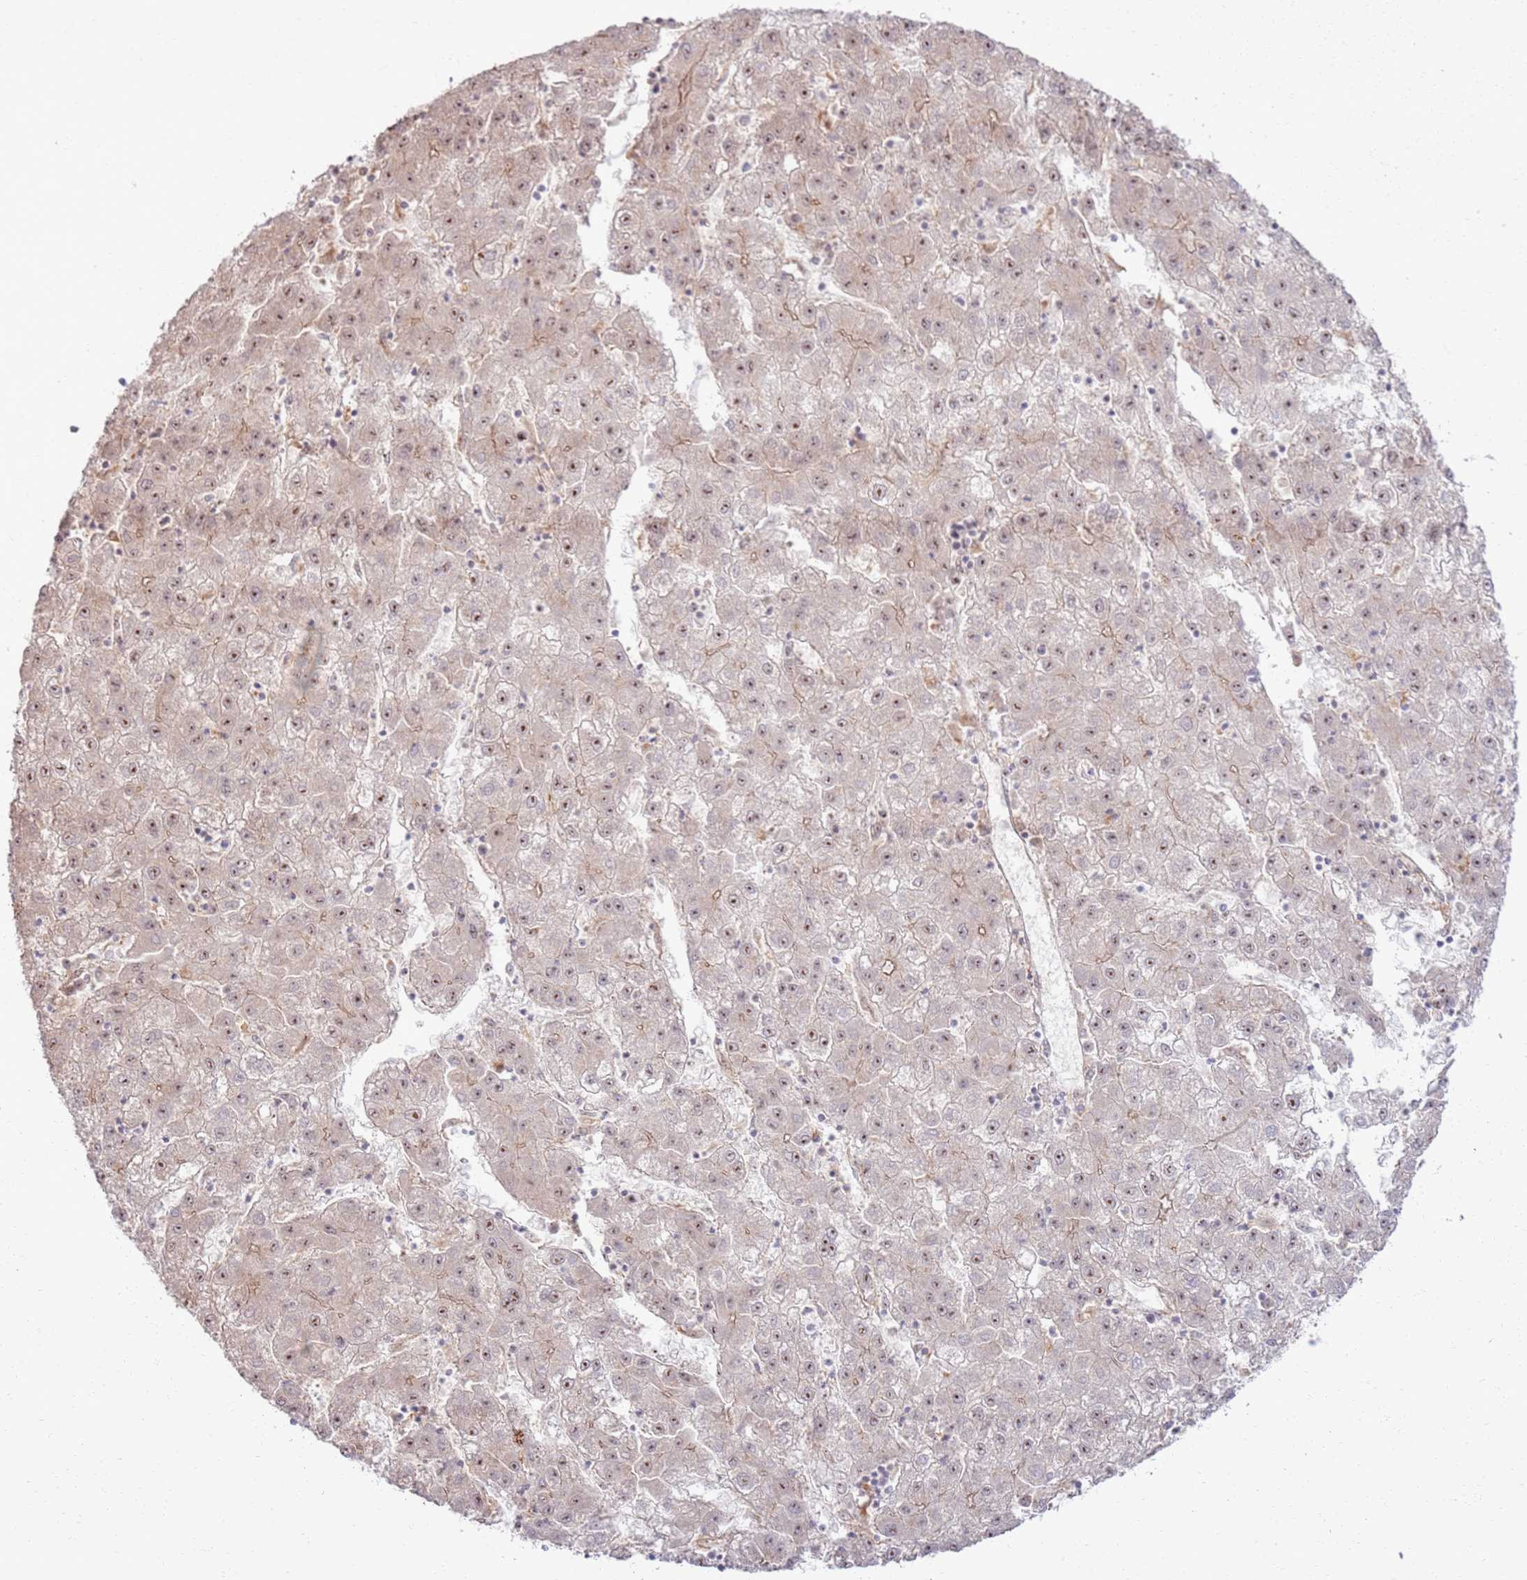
{"staining": {"intensity": "weak", "quantity": ">75%", "location": "nuclear"}, "tissue": "liver cancer", "cell_type": "Tumor cells", "image_type": "cancer", "snomed": [{"axis": "morphology", "description": "Carcinoma, Hepatocellular, NOS"}, {"axis": "topography", "description": "Liver"}], "caption": "Protein staining shows weak nuclear staining in about >75% of tumor cells in liver hepatocellular carcinoma. Immunohistochemistry (ihc) stains the protein of interest in brown and the nuclei are stained blue.", "gene": "CNPY1", "patient": {"sex": "male", "age": 72}}